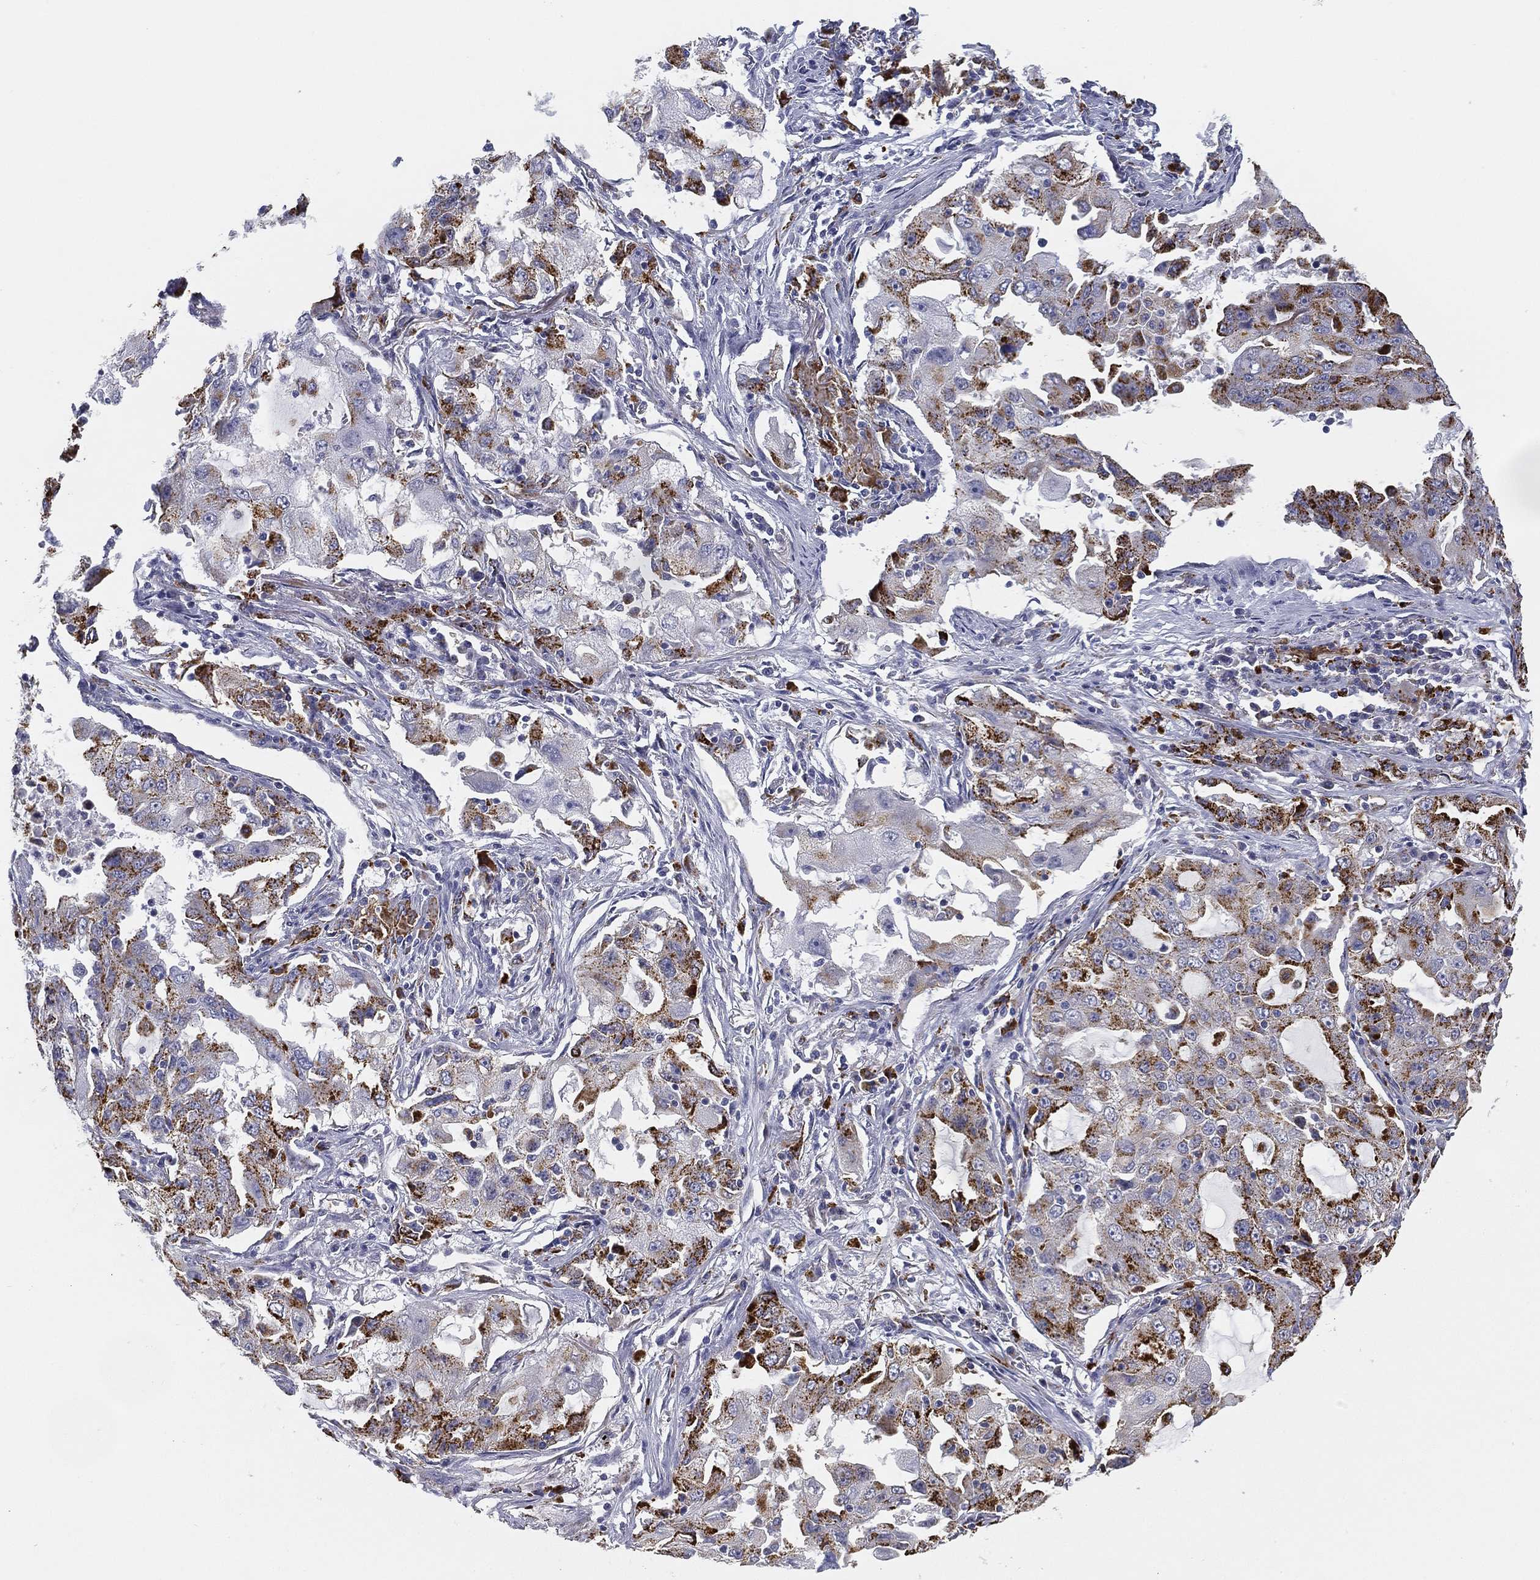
{"staining": {"intensity": "strong", "quantity": "25%-75%", "location": "cytoplasmic/membranous"}, "tissue": "lung cancer", "cell_type": "Tumor cells", "image_type": "cancer", "snomed": [{"axis": "morphology", "description": "Adenocarcinoma, NOS"}, {"axis": "topography", "description": "Lung"}], "caption": "Immunohistochemical staining of lung cancer (adenocarcinoma) shows high levels of strong cytoplasmic/membranous protein positivity in approximately 25%-75% of tumor cells. The staining was performed using DAB (3,3'-diaminobenzidine) to visualize the protein expression in brown, while the nuclei were stained in blue with hematoxylin (Magnification: 20x).", "gene": "NPC2", "patient": {"sex": "female", "age": 61}}